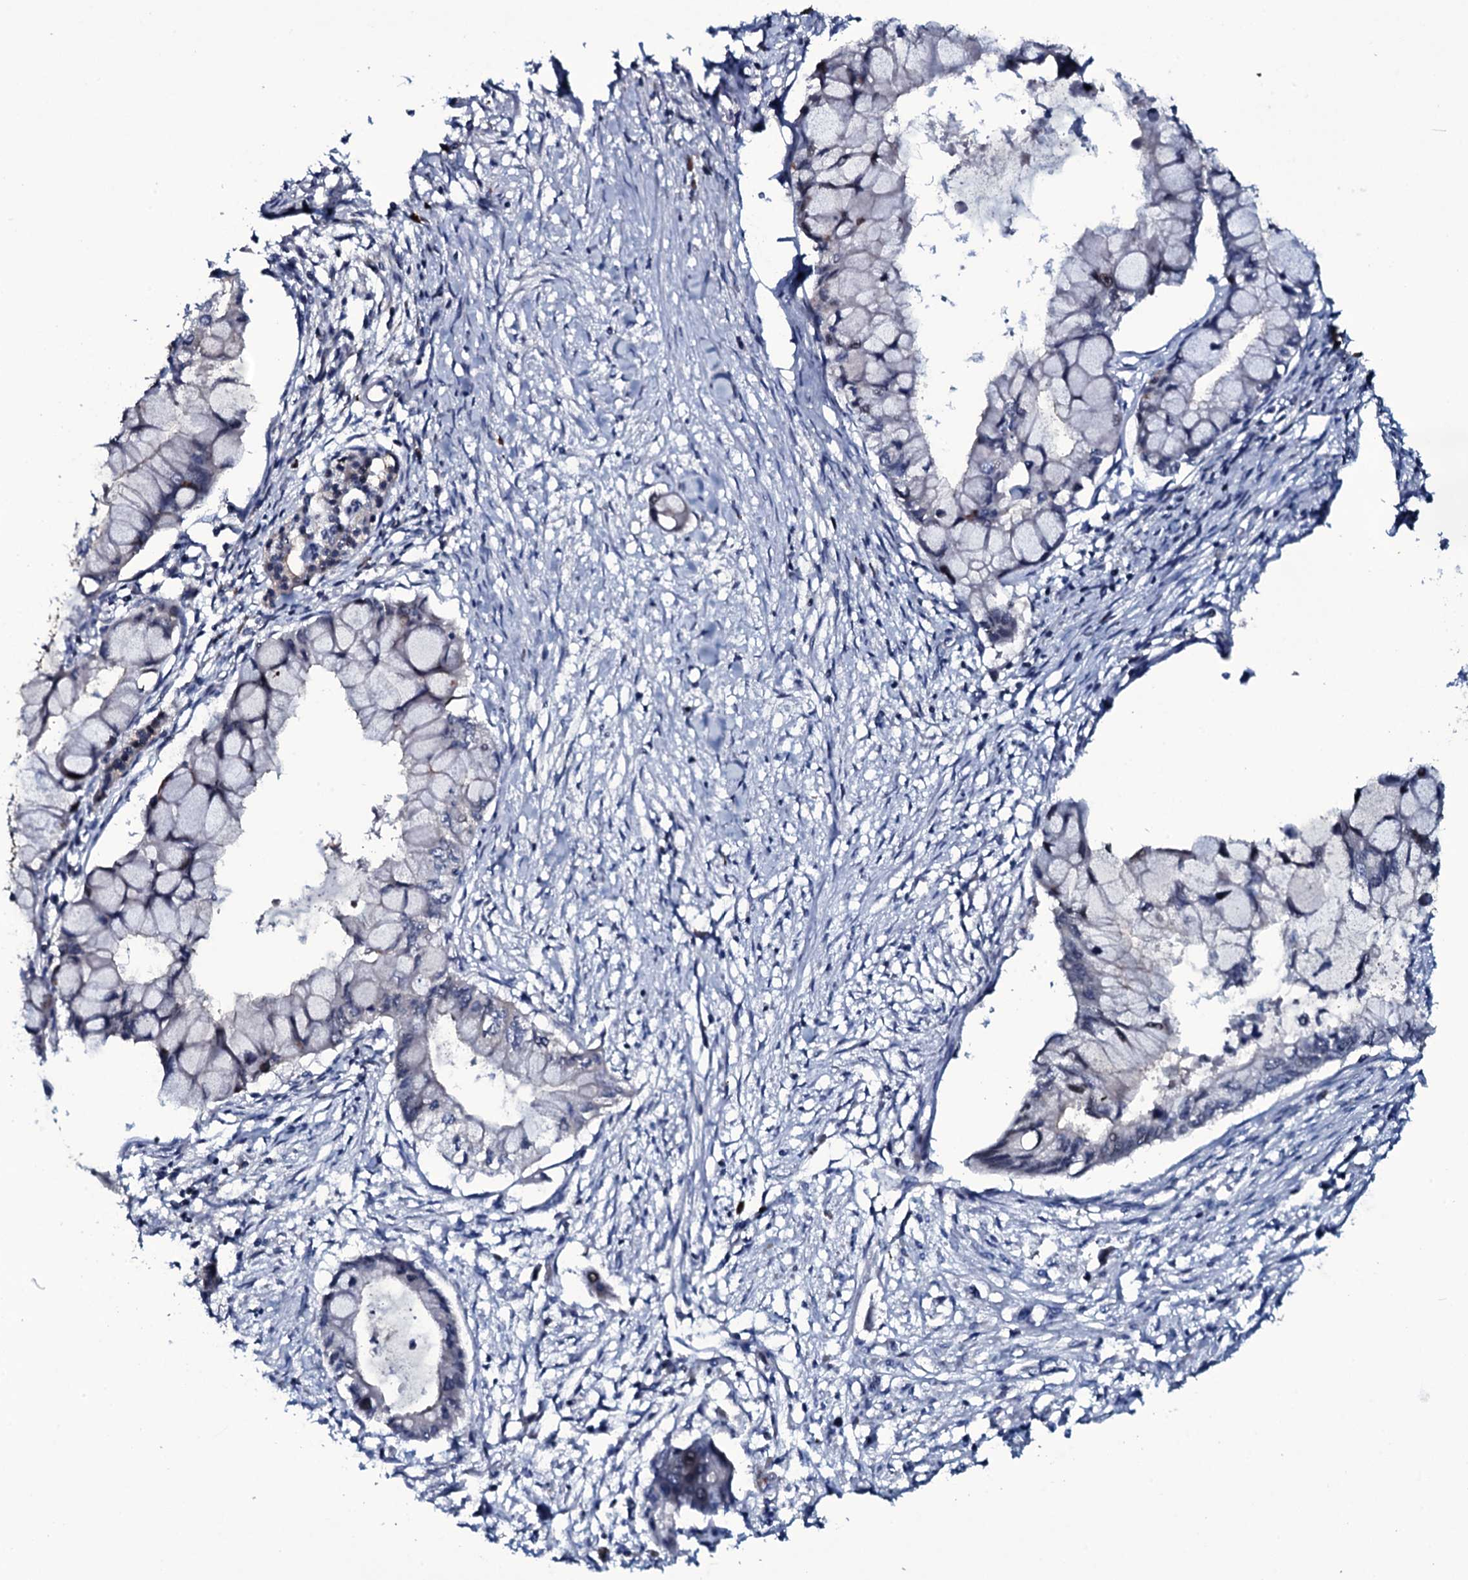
{"staining": {"intensity": "negative", "quantity": "none", "location": "none"}, "tissue": "pancreatic cancer", "cell_type": "Tumor cells", "image_type": "cancer", "snomed": [{"axis": "morphology", "description": "Adenocarcinoma, NOS"}, {"axis": "topography", "description": "Pancreas"}], "caption": "Immunohistochemistry of pancreatic cancer (adenocarcinoma) displays no staining in tumor cells.", "gene": "LYG2", "patient": {"sex": "male", "age": 48}}